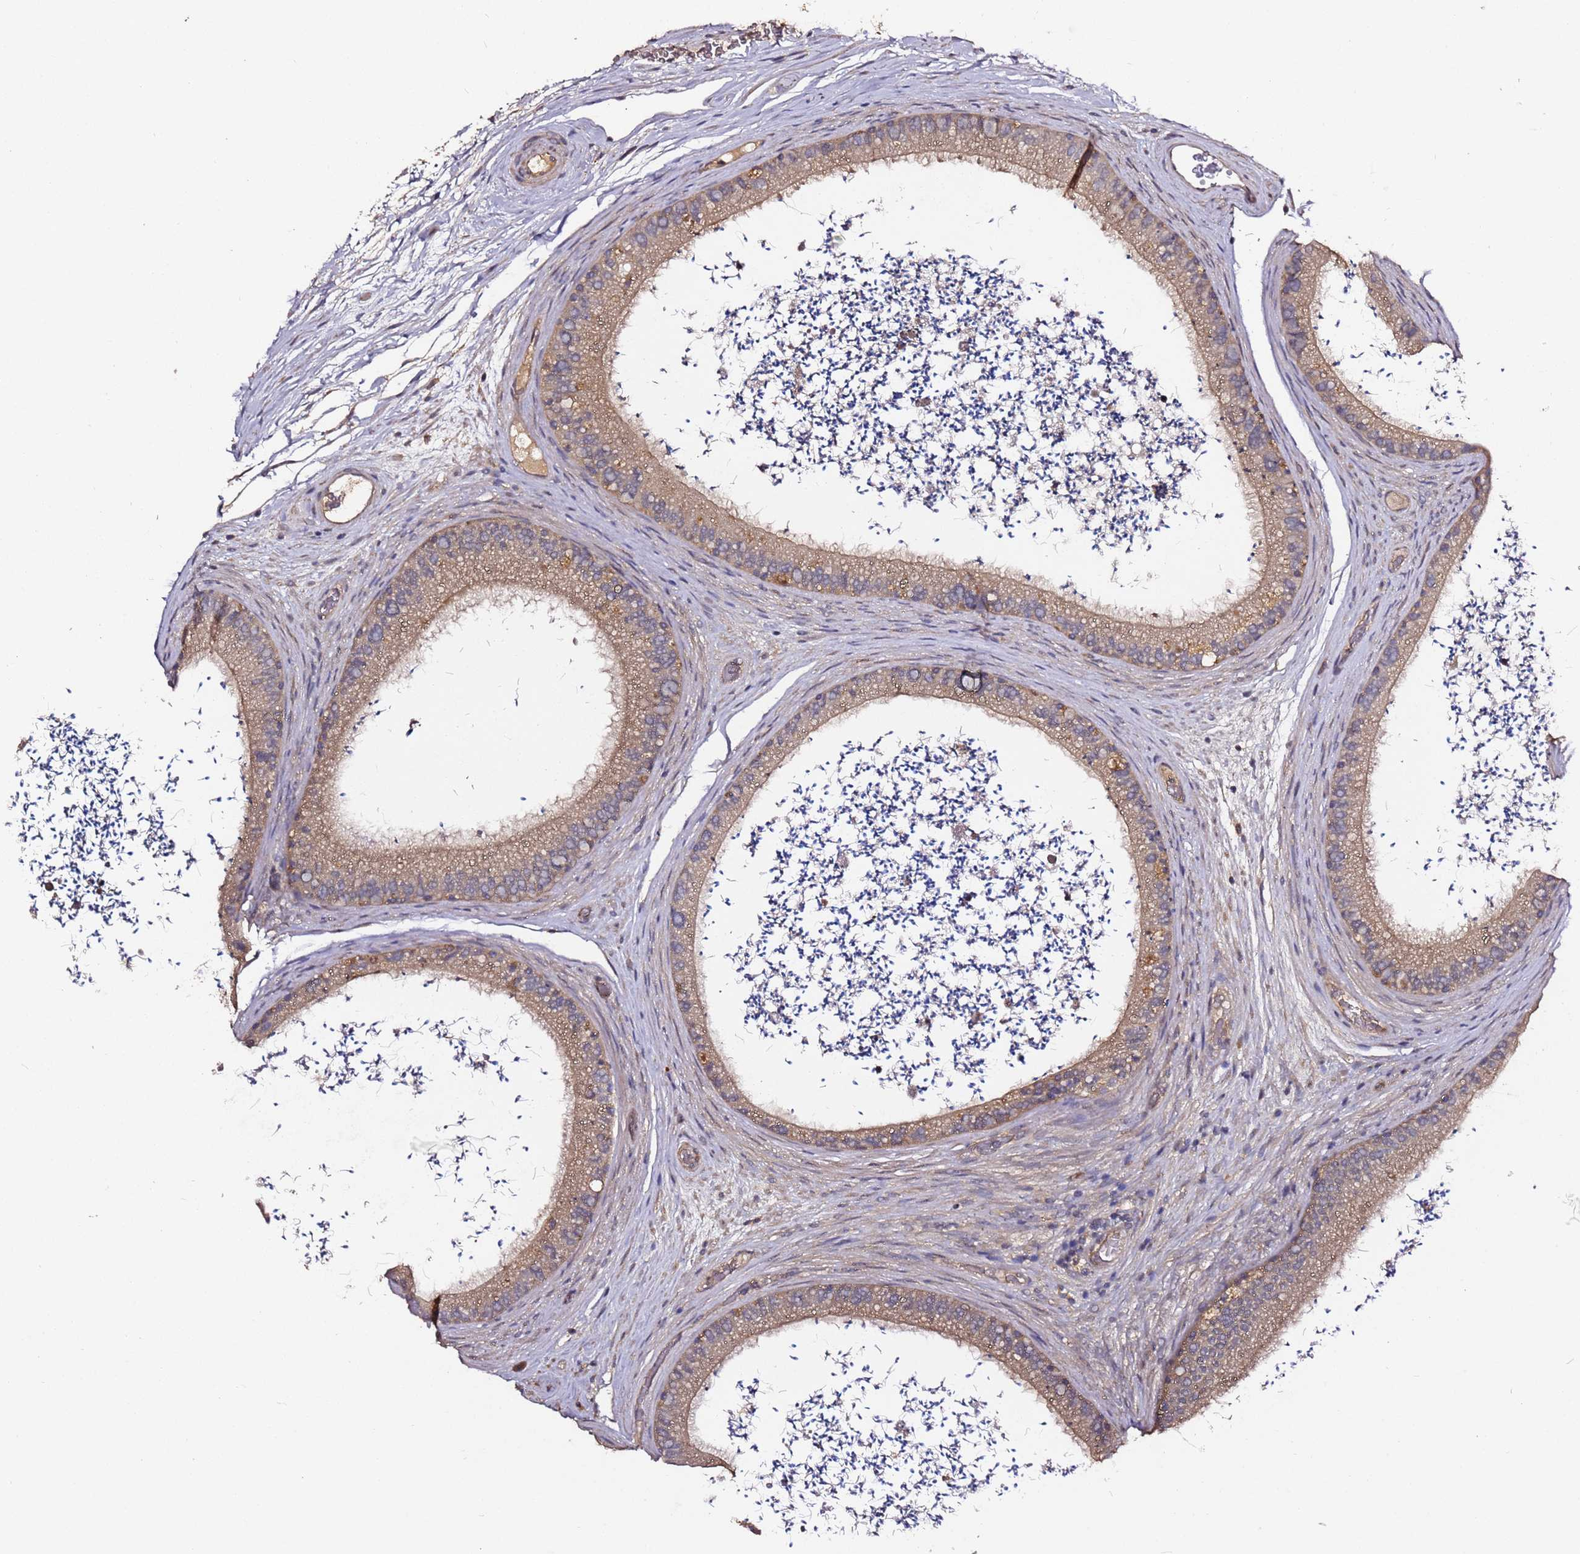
{"staining": {"intensity": "moderate", "quantity": ">75%", "location": "cytoplasmic/membranous"}, "tissue": "epididymis", "cell_type": "Glandular cells", "image_type": "normal", "snomed": [{"axis": "morphology", "description": "Normal tissue, NOS"}, {"axis": "topography", "description": "Epididymis, spermatic cord, NOS"}], "caption": "Protein expression by immunohistochemistry (IHC) shows moderate cytoplasmic/membranous staining in approximately >75% of glandular cells in normal epididymis.", "gene": "C6orf136", "patient": {"sex": "male", "age": 50}}